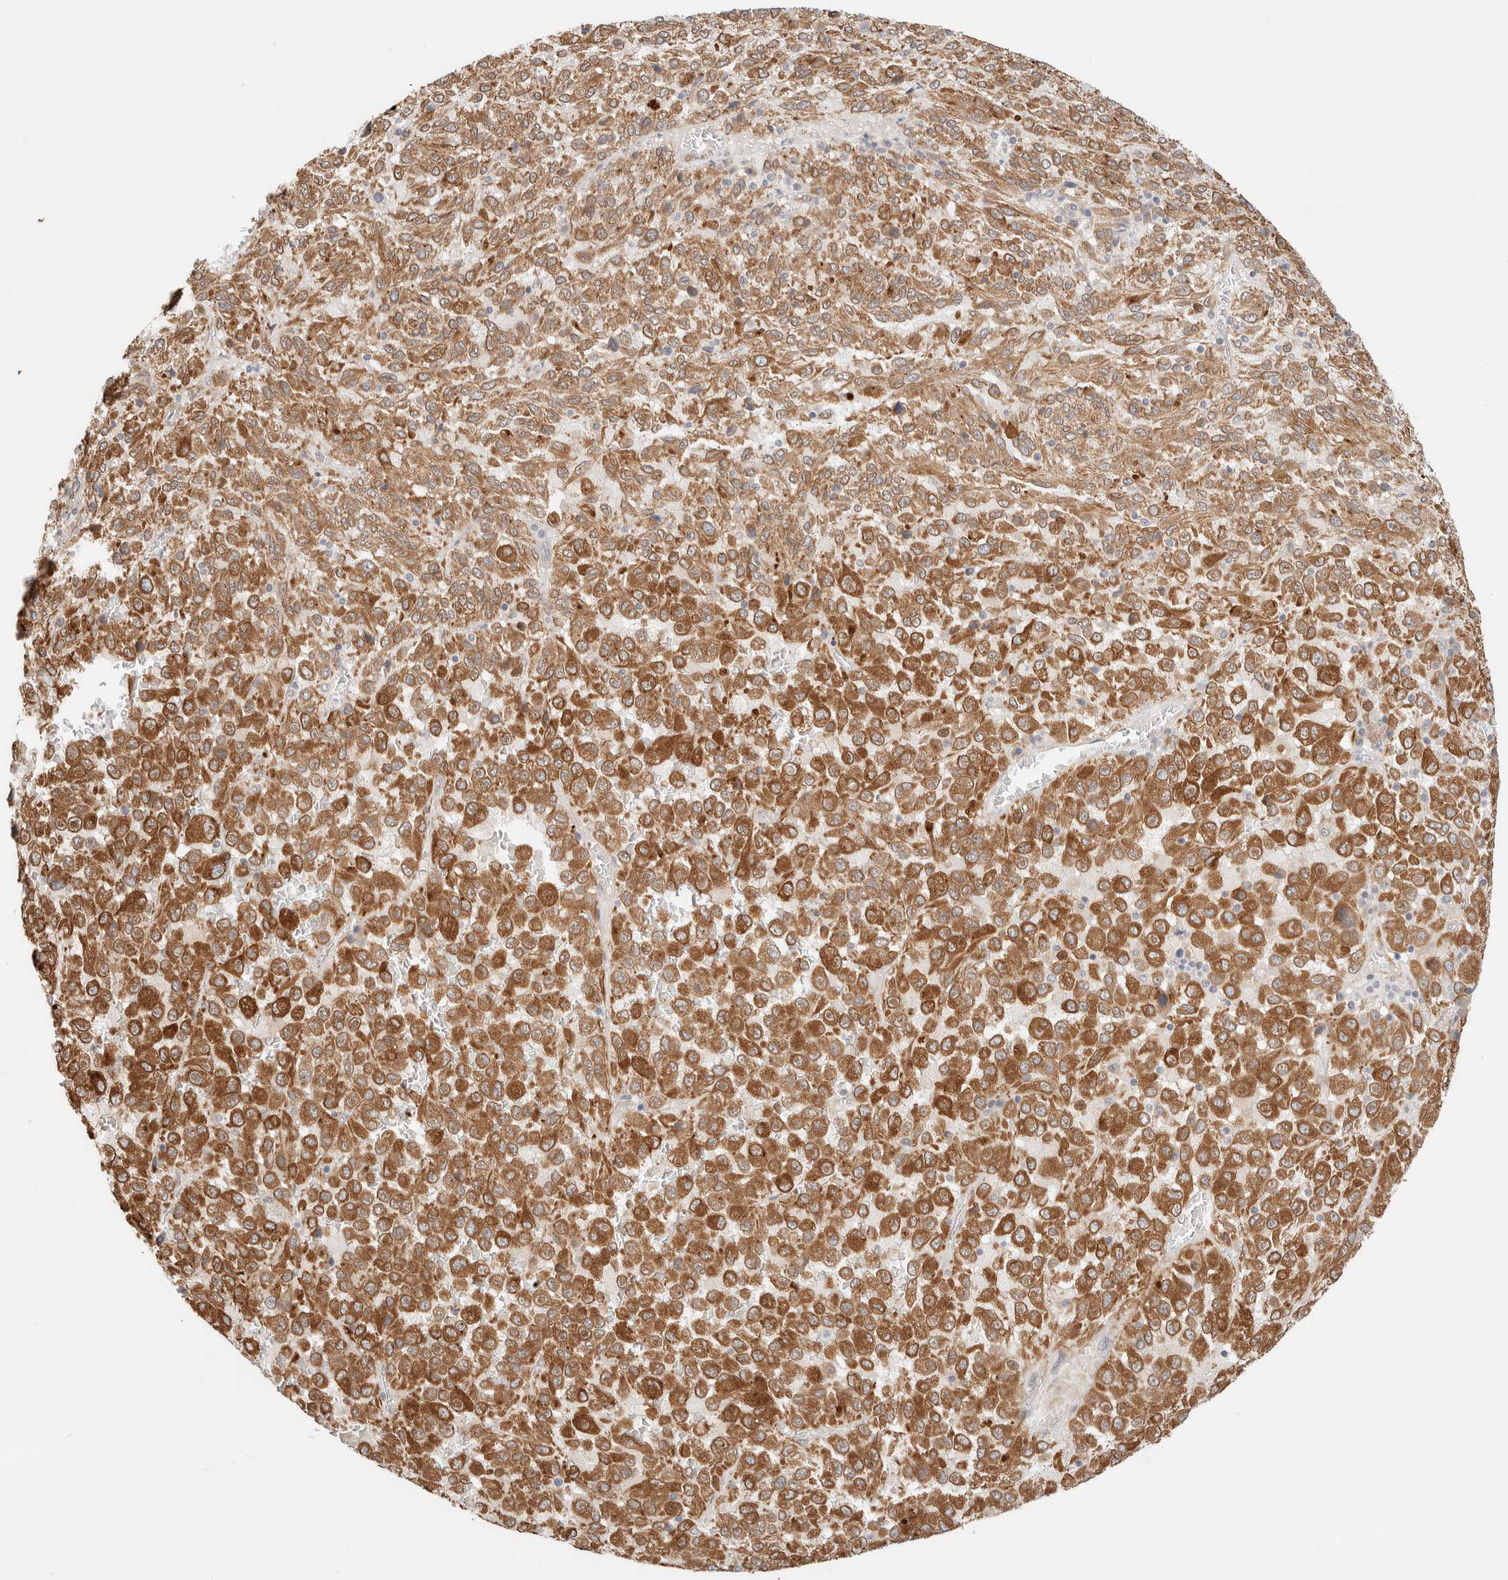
{"staining": {"intensity": "moderate", "quantity": ">75%", "location": "cytoplasmic/membranous"}, "tissue": "melanoma", "cell_type": "Tumor cells", "image_type": "cancer", "snomed": [{"axis": "morphology", "description": "Malignant melanoma, Metastatic site"}, {"axis": "topography", "description": "Lung"}], "caption": "Protein expression analysis of human melanoma reveals moderate cytoplasmic/membranous positivity in about >75% of tumor cells. The staining was performed using DAB, with brown indicating positive protein expression. Nuclei are stained blue with hematoxylin.", "gene": "RRP15", "patient": {"sex": "male", "age": 64}}